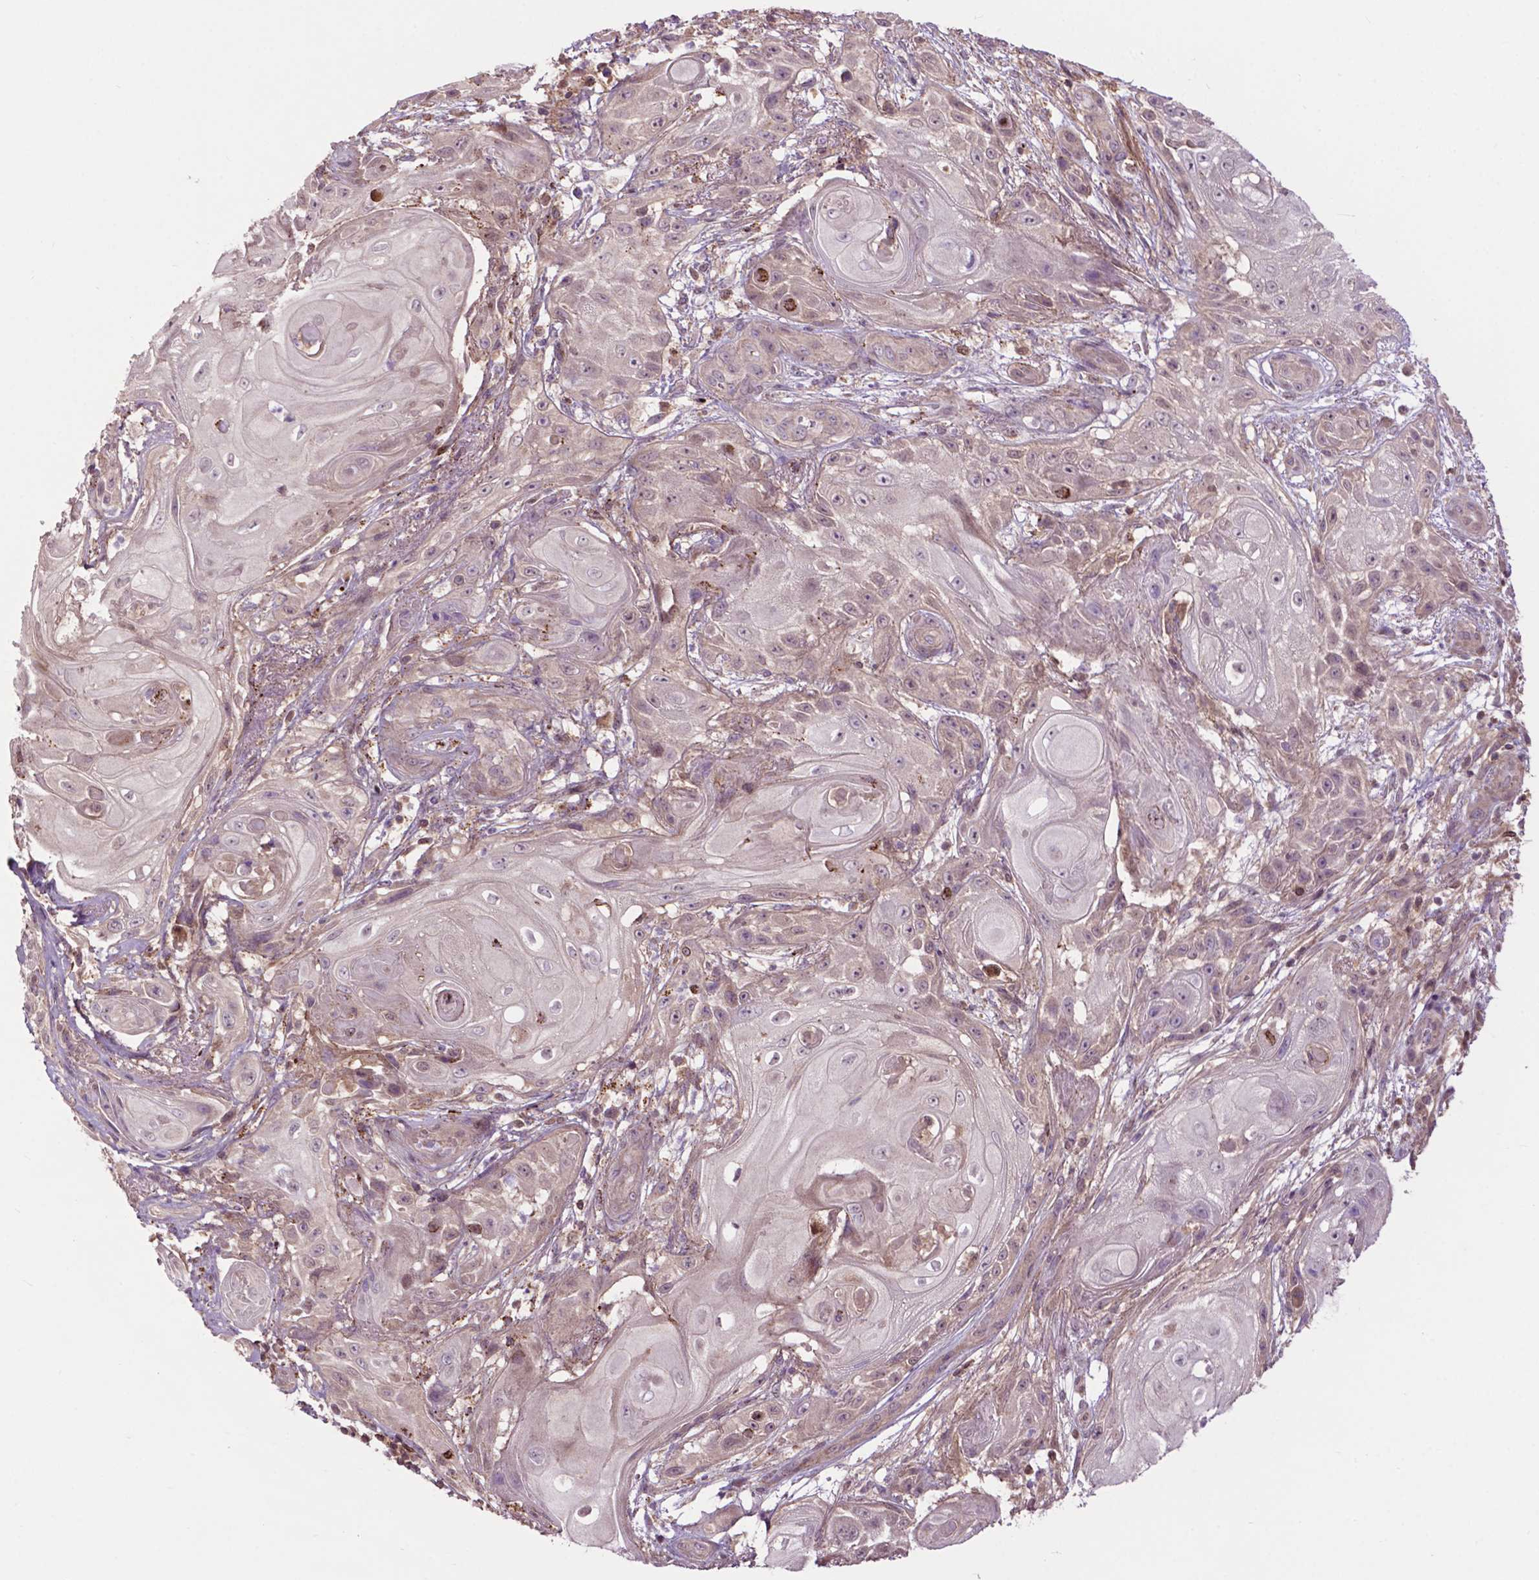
{"staining": {"intensity": "weak", "quantity": "25%-75%", "location": "cytoplasmic/membranous"}, "tissue": "skin cancer", "cell_type": "Tumor cells", "image_type": "cancer", "snomed": [{"axis": "morphology", "description": "Squamous cell carcinoma, NOS"}, {"axis": "topography", "description": "Skin"}], "caption": "DAB immunohistochemical staining of skin squamous cell carcinoma reveals weak cytoplasmic/membranous protein staining in approximately 25%-75% of tumor cells.", "gene": "CHMP4A", "patient": {"sex": "male", "age": 62}}